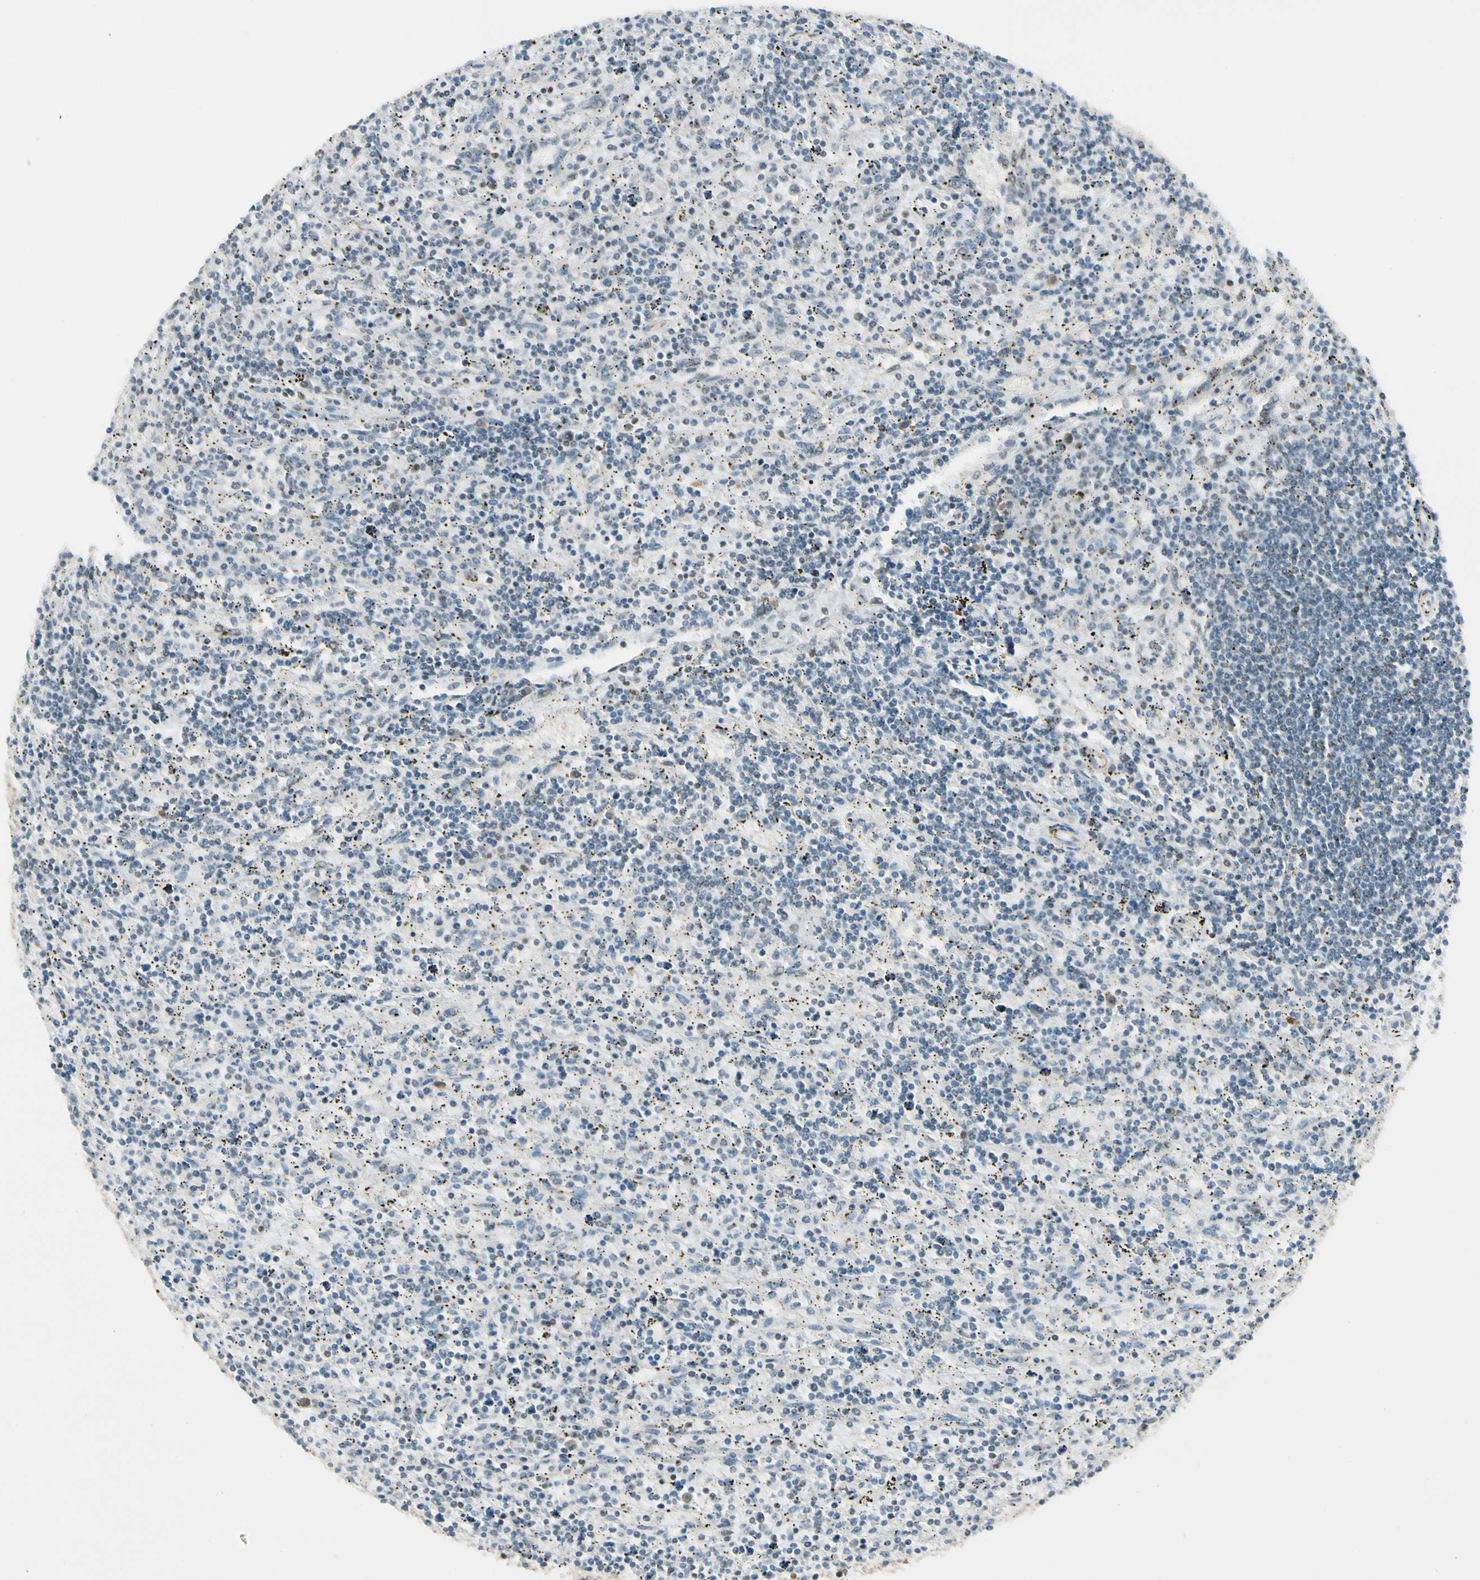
{"staining": {"intensity": "negative", "quantity": "none", "location": "none"}, "tissue": "lymphoma", "cell_type": "Tumor cells", "image_type": "cancer", "snomed": [{"axis": "morphology", "description": "Malignant lymphoma, non-Hodgkin's type, Low grade"}, {"axis": "topography", "description": "Spleen"}], "caption": "IHC histopathology image of neoplastic tissue: human malignant lymphoma, non-Hodgkin's type (low-grade) stained with DAB (3,3'-diaminobenzidine) displays no significant protein positivity in tumor cells.", "gene": "ATXN1", "patient": {"sex": "male", "age": 76}}